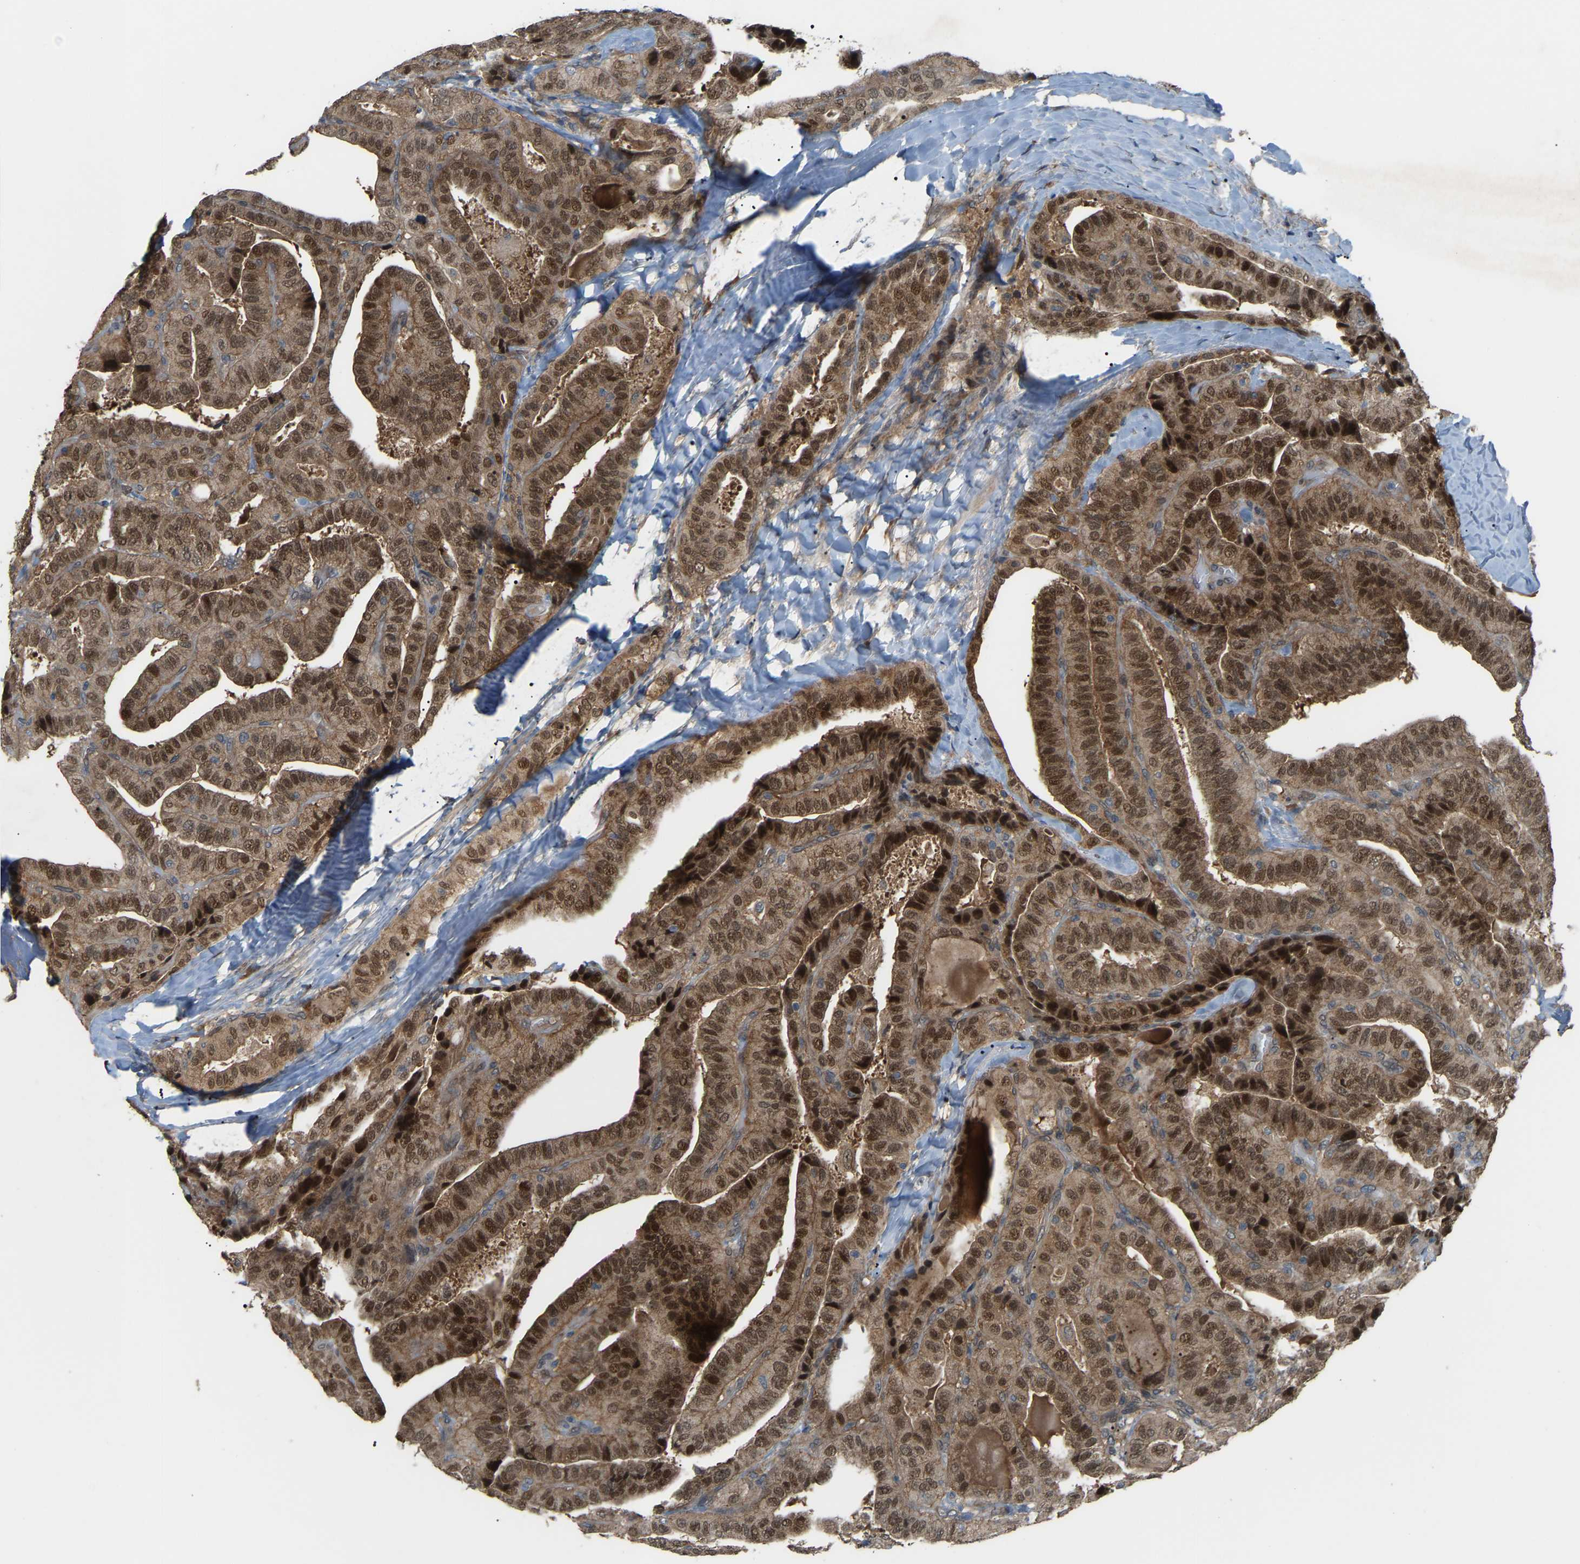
{"staining": {"intensity": "moderate", "quantity": ">75%", "location": "cytoplasmic/membranous,nuclear"}, "tissue": "thyroid cancer", "cell_type": "Tumor cells", "image_type": "cancer", "snomed": [{"axis": "morphology", "description": "Papillary adenocarcinoma, NOS"}, {"axis": "topography", "description": "Thyroid gland"}], "caption": "Thyroid papillary adenocarcinoma stained with a brown dye demonstrates moderate cytoplasmic/membranous and nuclear positive positivity in approximately >75% of tumor cells.", "gene": "CROT", "patient": {"sex": "male", "age": 77}}